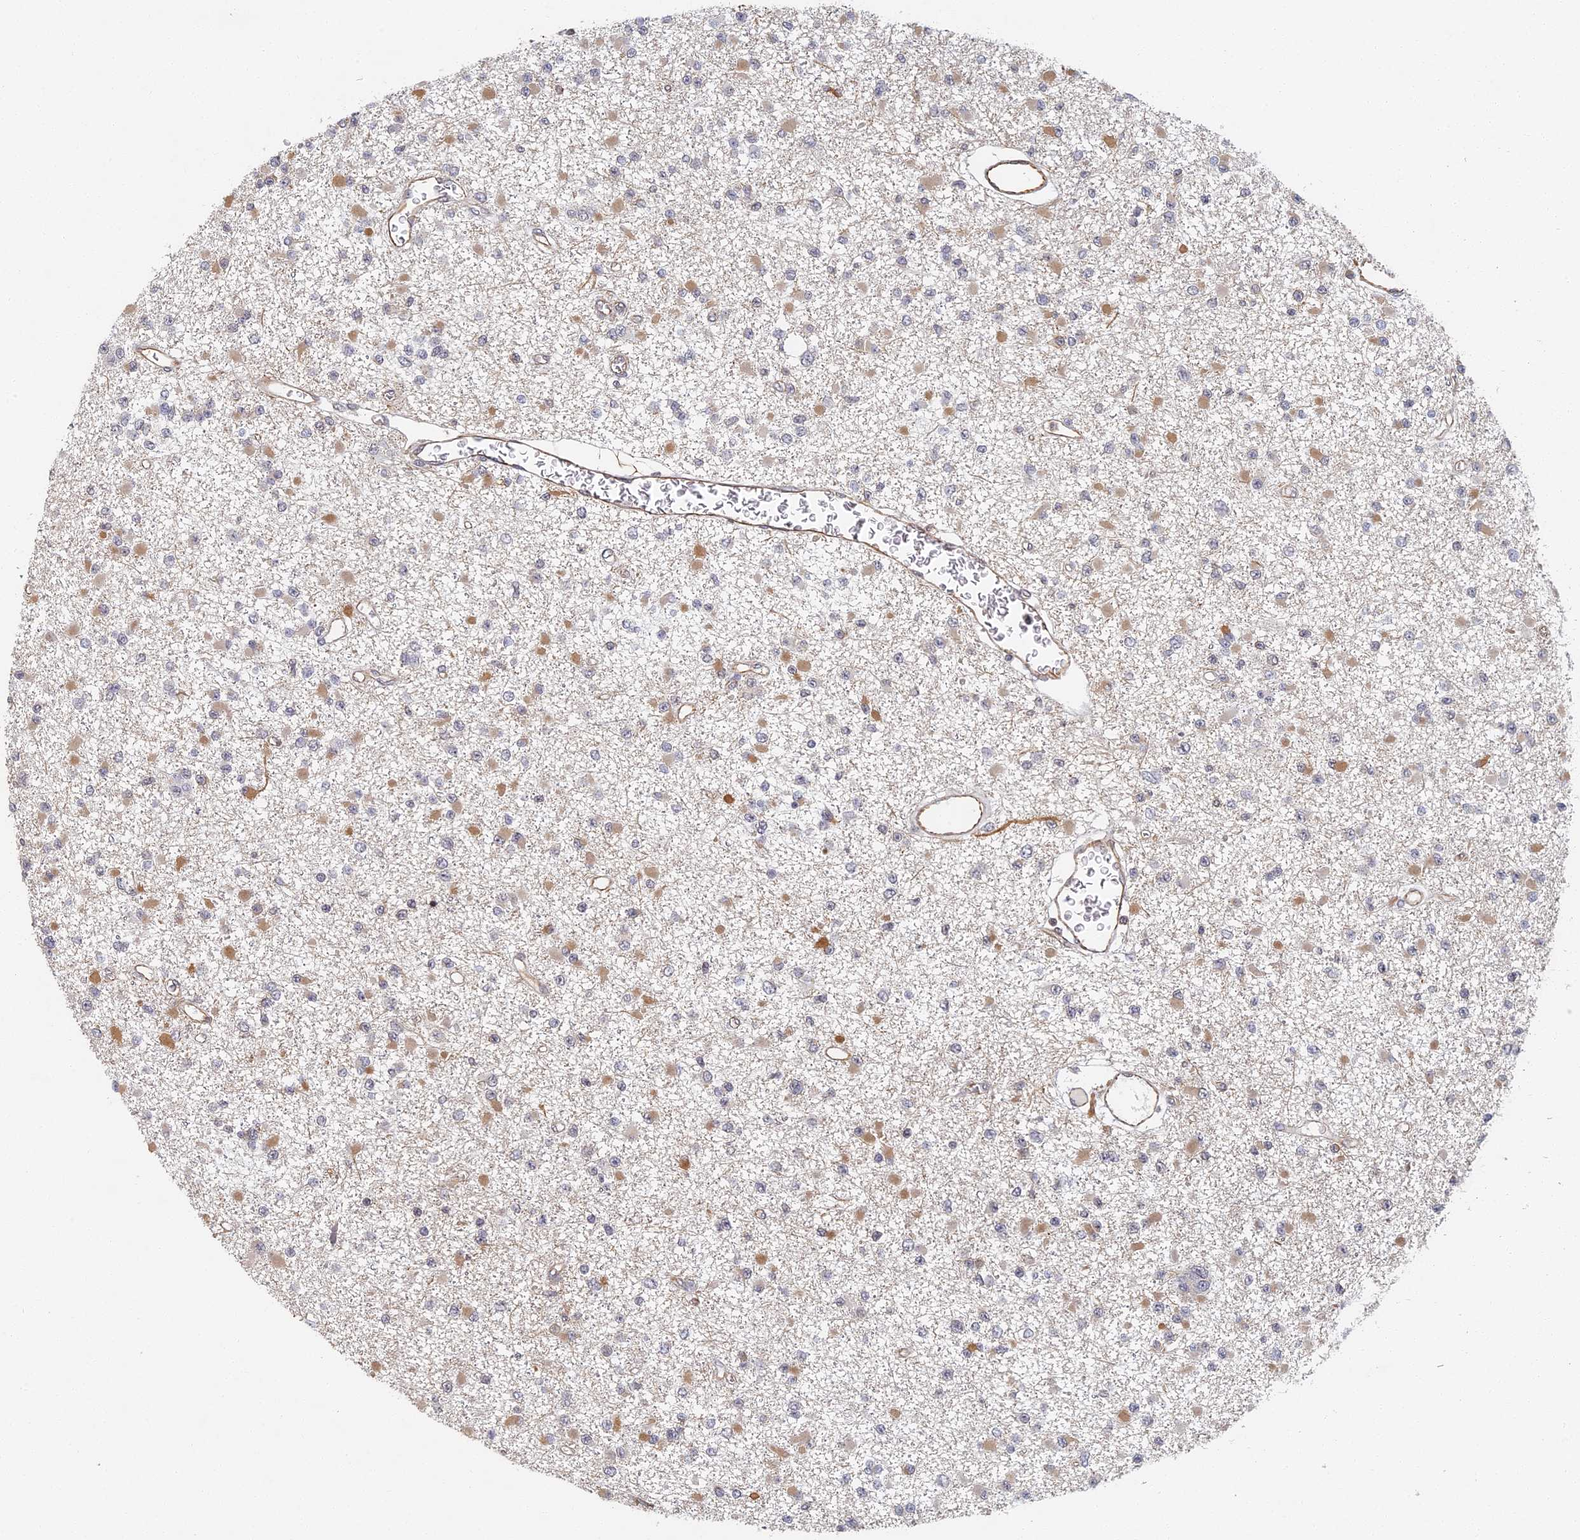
{"staining": {"intensity": "weak", "quantity": "<25%", "location": "cytoplasmic/membranous"}, "tissue": "glioma", "cell_type": "Tumor cells", "image_type": "cancer", "snomed": [{"axis": "morphology", "description": "Glioma, malignant, Low grade"}, {"axis": "topography", "description": "Brain"}], "caption": "Photomicrograph shows no protein positivity in tumor cells of glioma tissue.", "gene": "ABCB10", "patient": {"sex": "female", "age": 22}}